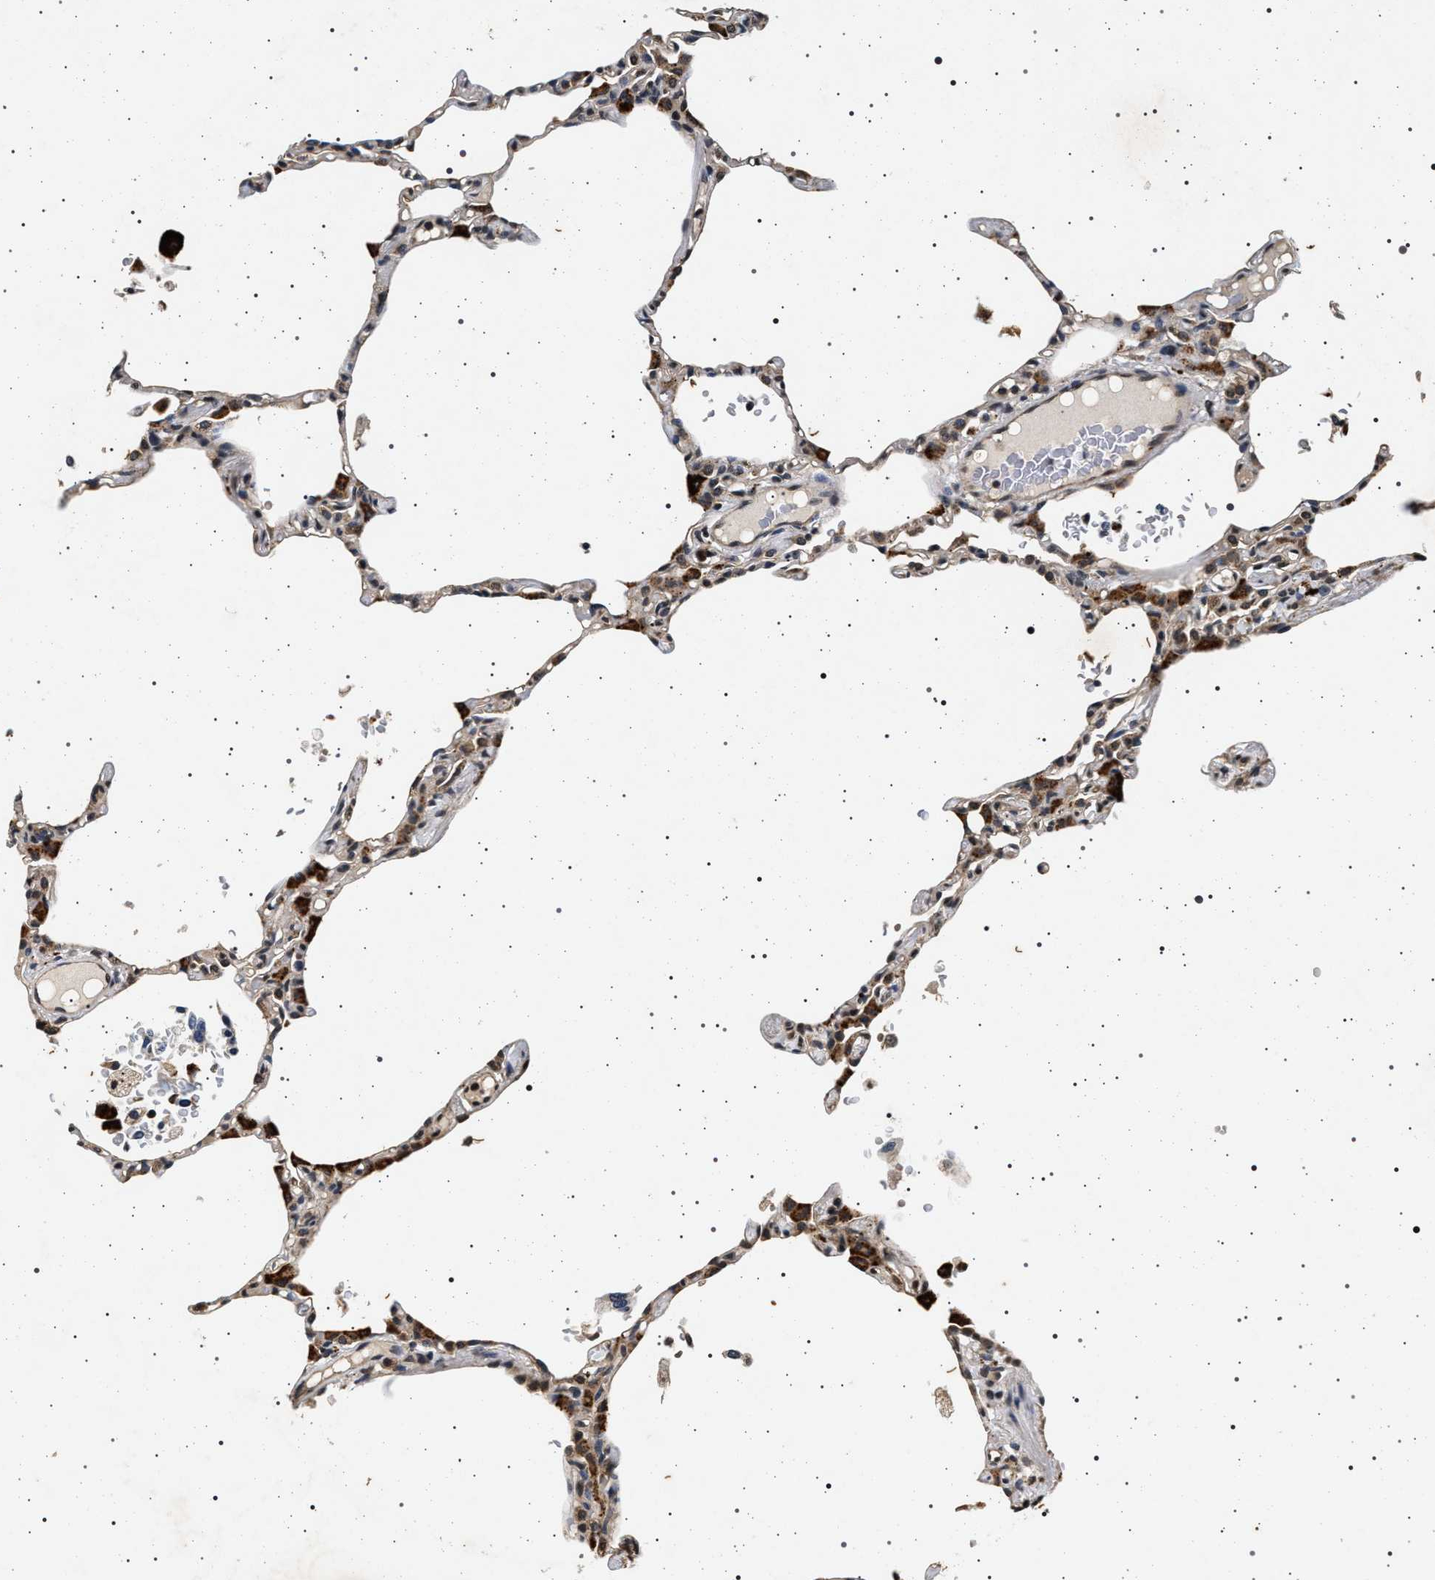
{"staining": {"intensity": "moderate", "quantity": ">75%", "location": "cytoplasmic/membranous,nuclear"}, "tissue": "lung", "cell_type": "Alveolar cells", "image_type": "normal", "snomed": [{"axis": "morphology", "description": "Normal tissue, NOS"}, {"axis": "topography", "description": "Lung"}], "caption": "Benign lung shows moderate cytoplasmic/membranous,nuclear staining in about >75% of alveolar cells.", "gene": "CDKN1B", "patient": {"sex": "female", "age": 49}}